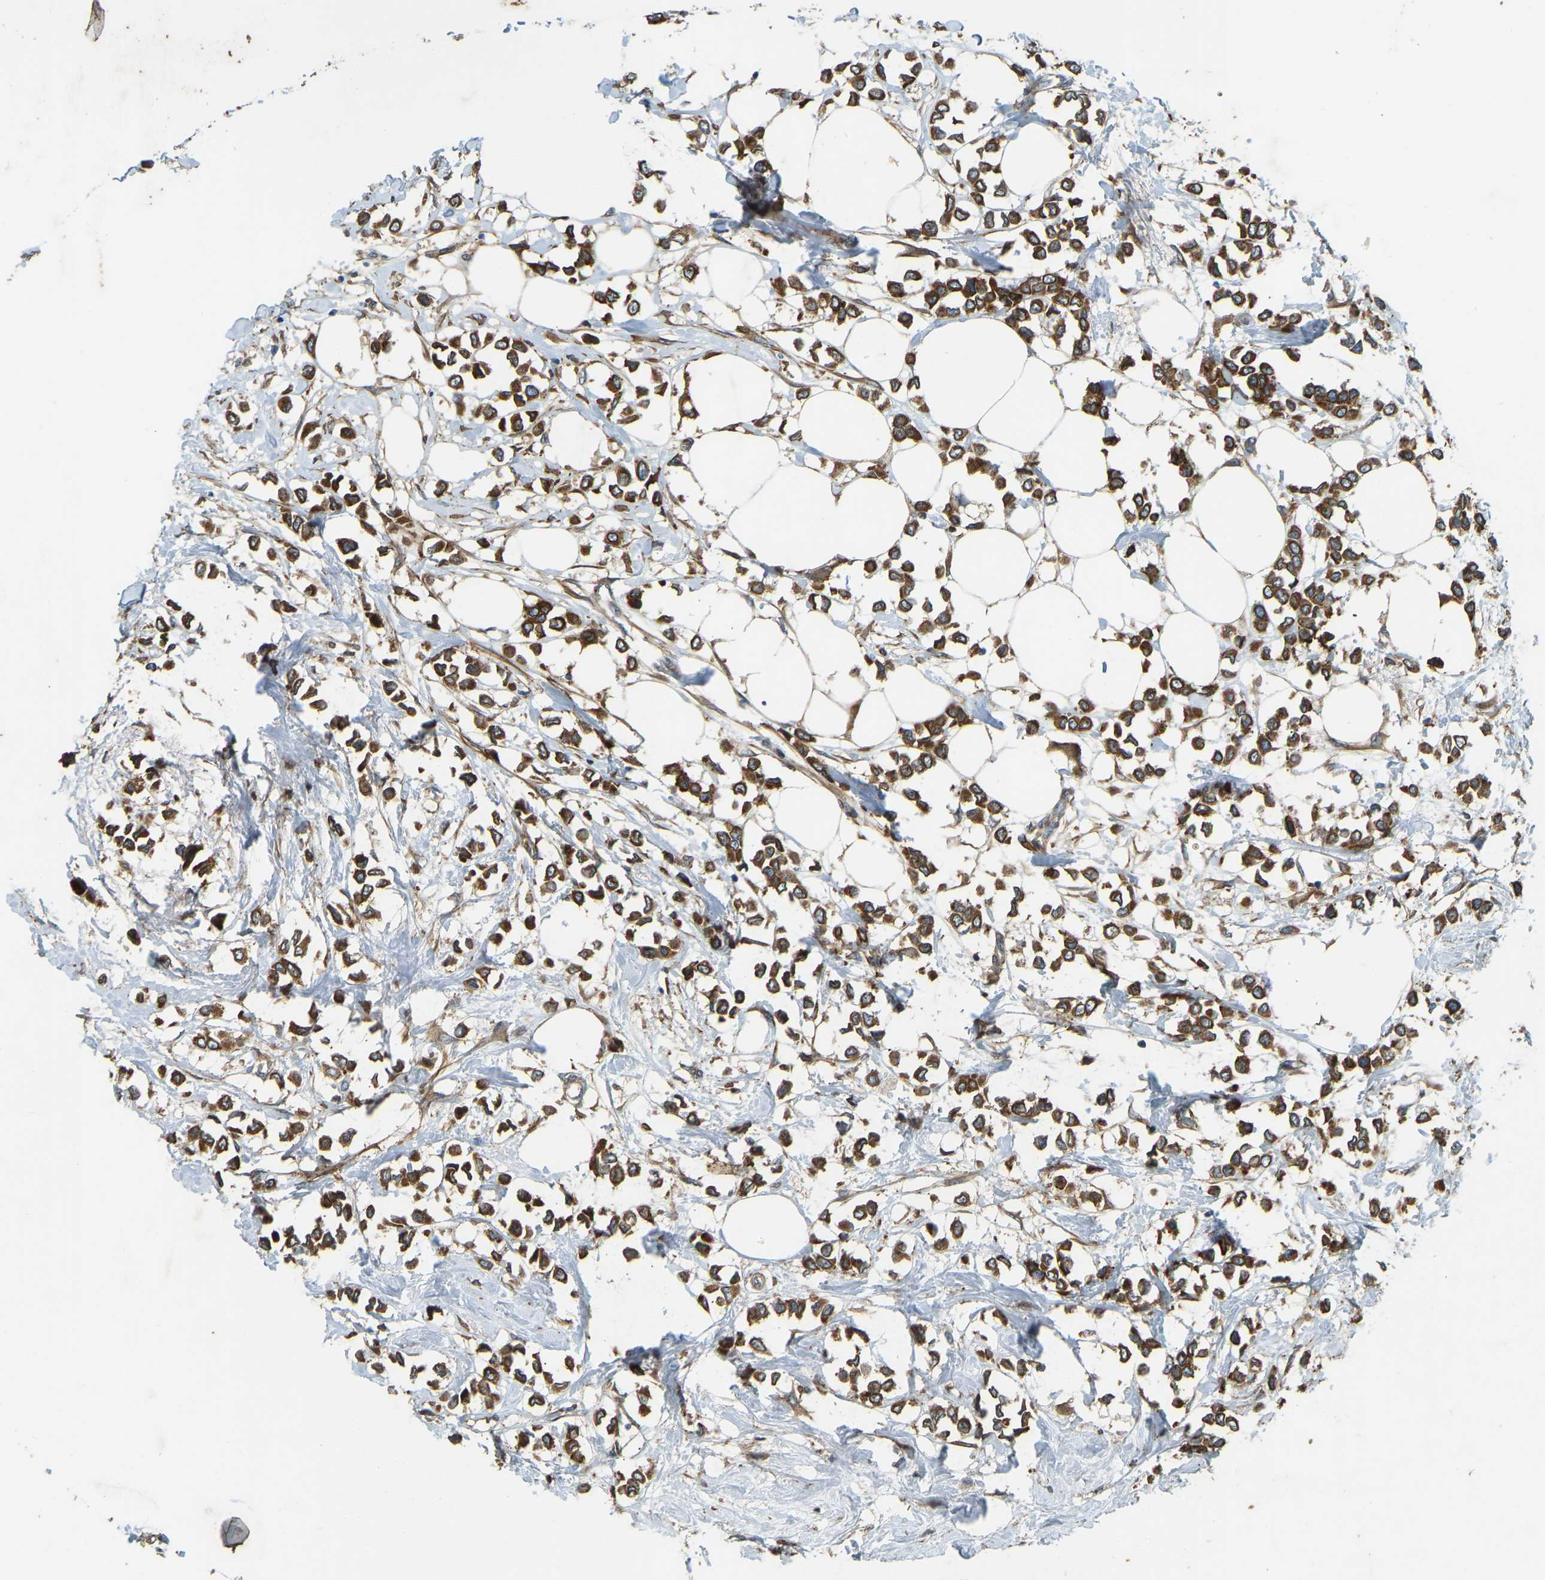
{"staining": {"intensity": "strong", "quantity": ">75%", "location": "cytoplasmic/membranous"}, "tissue": "breast cancer", "cell_type": "Tumor cells", "image_type": "cancer", "snomed": [{"axis": "morphology", "description": "Lobular carcinoma"}, {"axis": "topography", "description": "Breast"}], "caption": "Immunohistochemical staining of human breast lobular carcinoma displays high levels of strong cytoplasmic/membranous protein staining in about >75% of tumor cells.", "gene": "OS9", "patient": {"sex": "female", "age": 51}}